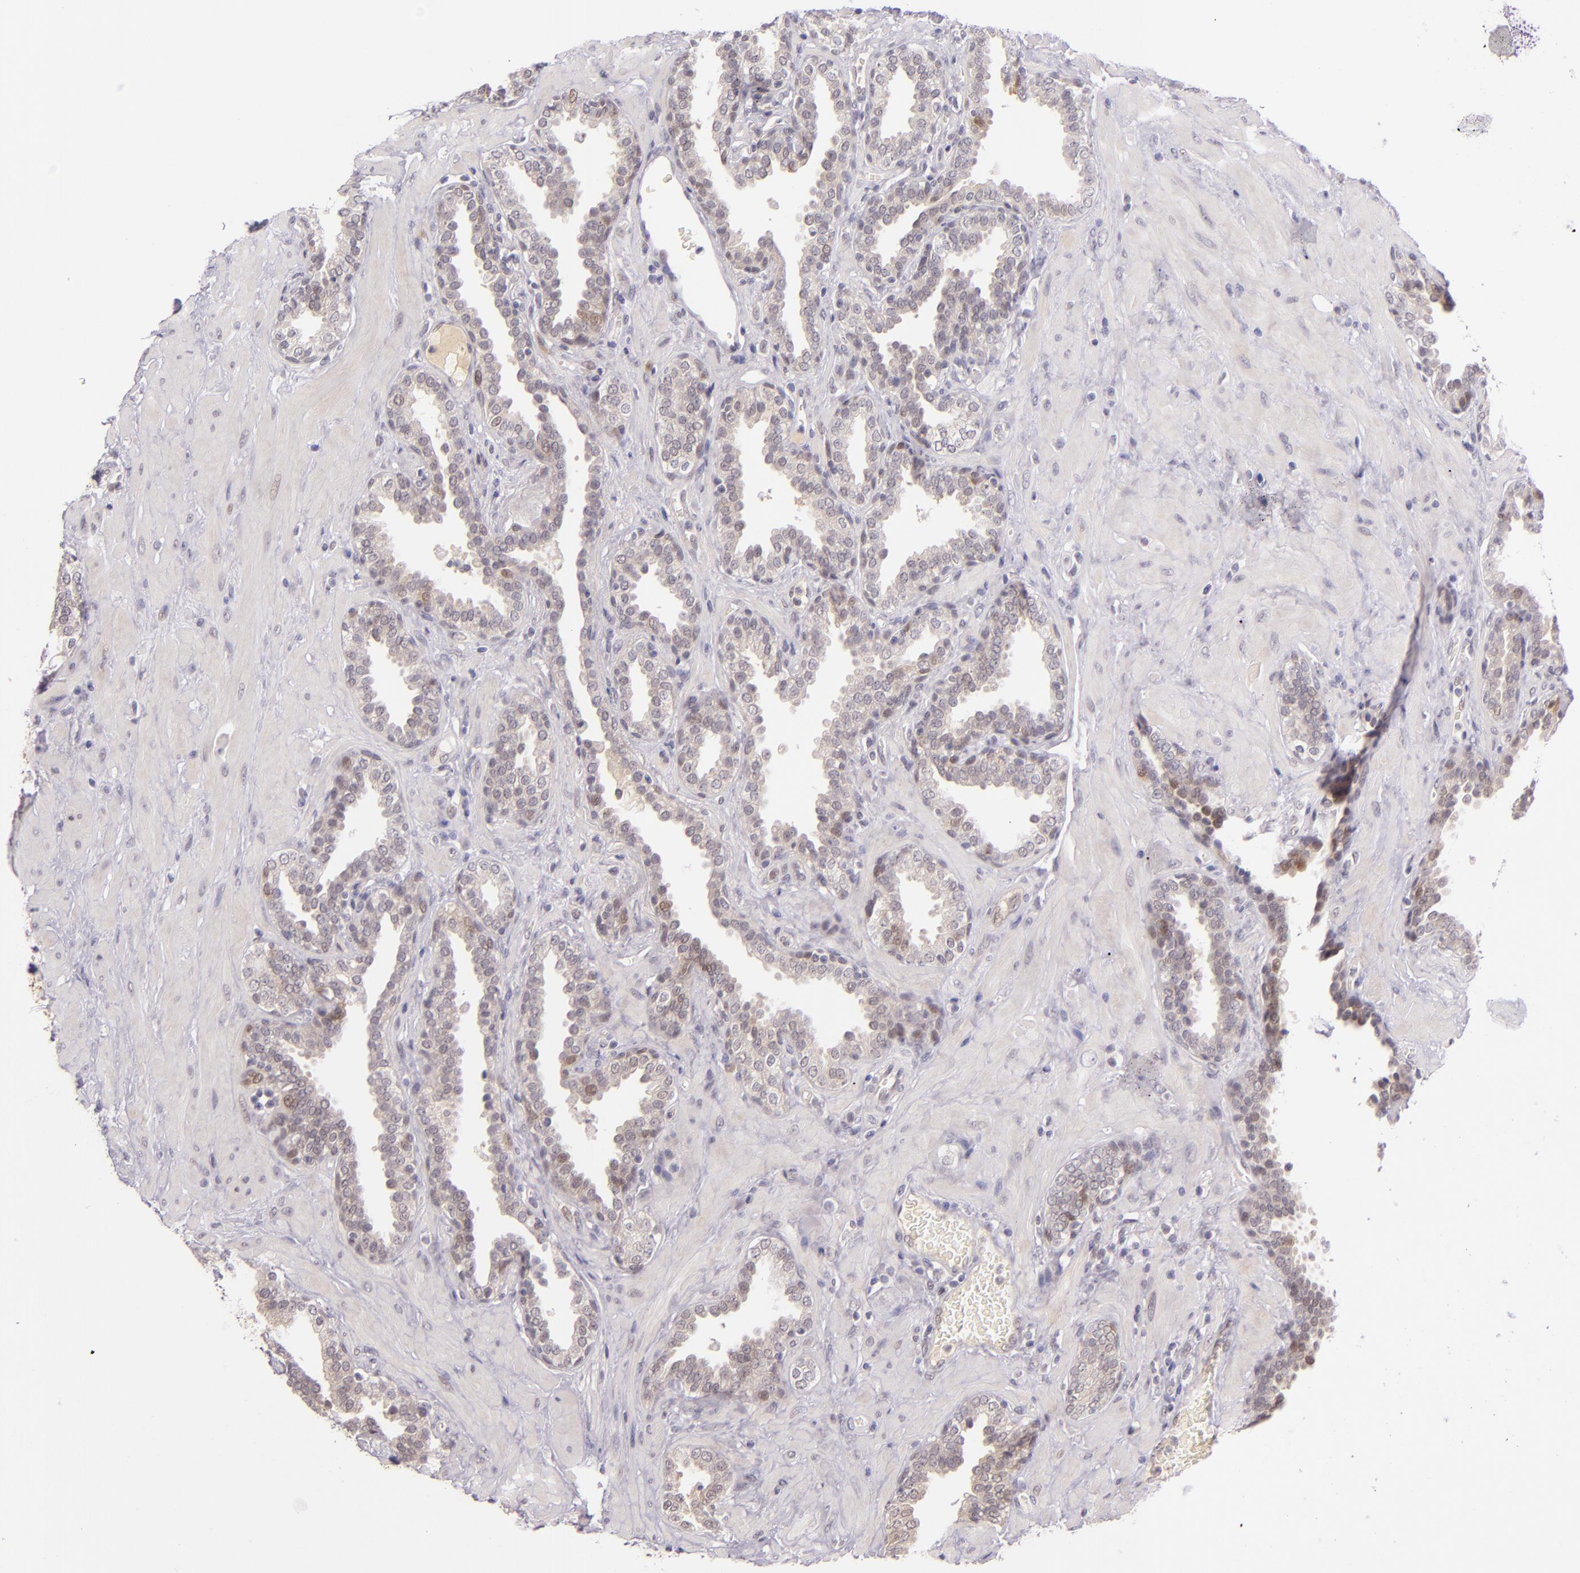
{"staining": {"intensity": "negative", "quantity": "none", "location": "none"}, "tissue": "prostate", "cell_type": "Glandular cells", "image_type": "normal", "snomed": [{"axis": "morphology", "description": "Normal tissue, NOS"}, {"axis": "topography", "description": "Prostate"}], "caption": "There is no significant expression in glandular cells of prostate. The staining is performed using DAB brown chromogen with nuclei counter-stained in using hematoxylin.", "gene": "CSE1L", "patient": {"sex": "male", "age": 51}}